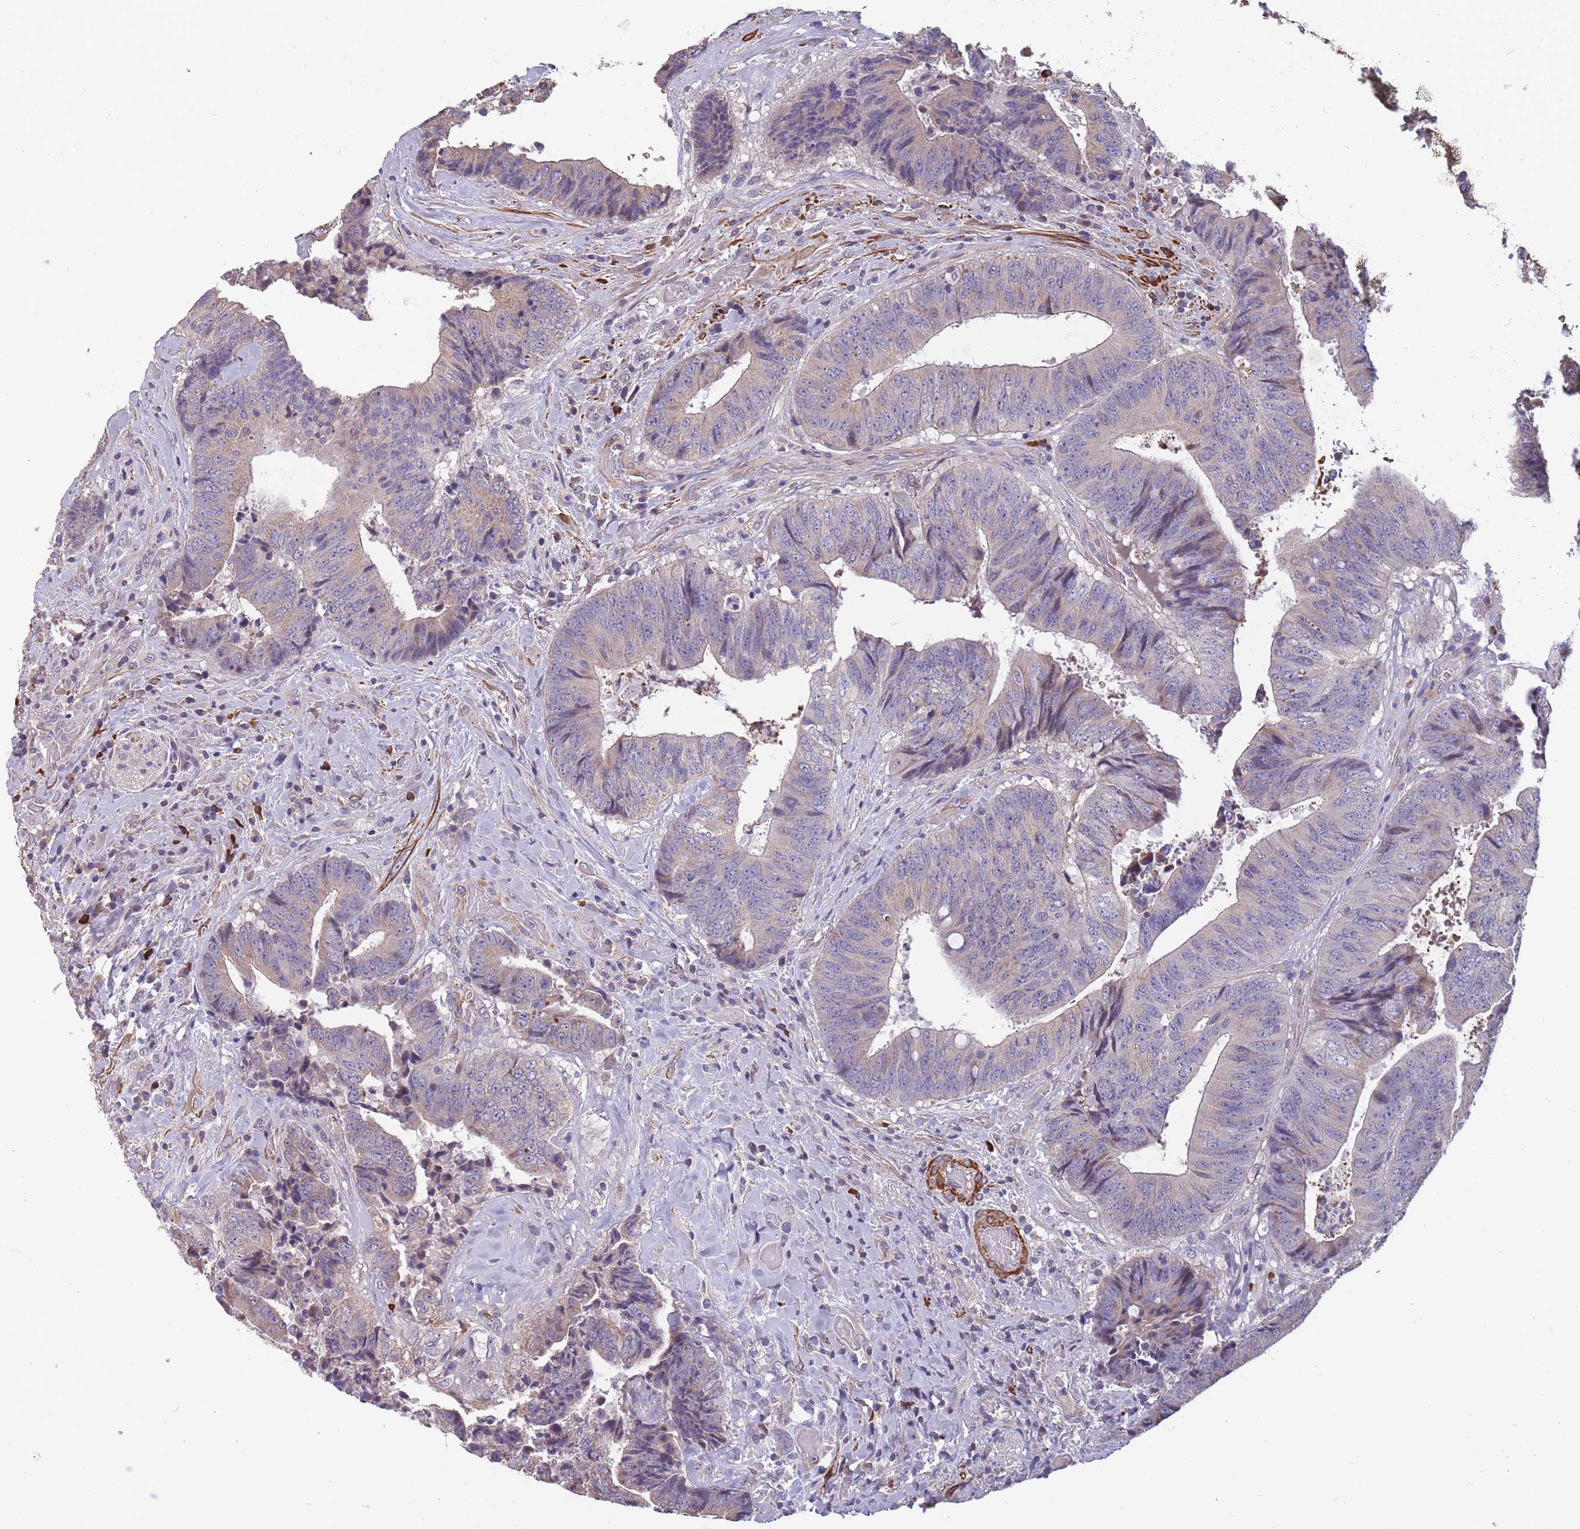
{"staining": {"intensity": "weak", "quantity": "<25%", "location": "cytoplasmic/membranous"}, "tissue": "colorectal cancer", "cell_type": "Tumor cells", "image_type": "cancer", "snomed": [{"axis": "morphology", "description": "Adenocarcinoma, NOS"}, {"axis": "topography", "description": "Rectum"}], "caption": "Human adenocarcinoma (colorectal) stained for a protein using immunohistochemistry (IHC) exhibits no staining in tumor cells.", "gene": "TOMM40L", "patient": {"sex": "male", "age": 72}}